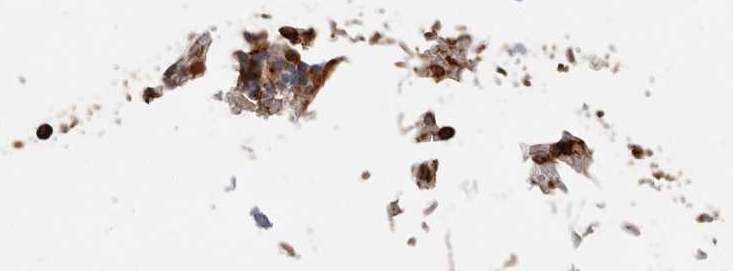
{"staining": {"intensity": "strong", "quantity": ">75%", "location": "cytoplasmic/membranous"}, "tissue": "bone marrow", "cell_type": "Hematopoietic cells", "image_type": "normal", "snomed": [{"axis": "morphology", "description": "Normal tissue, NOS"}, {"axis": "topography", "description": "Bone marrow"}], "caption": "Benign bone marrow reveals strong cytoplasmic/membranous staining in approximately >75% of hematopoietic cells.", "gene": "ARHGEF10L", "patient": {"sex": "male", "age": 70}}